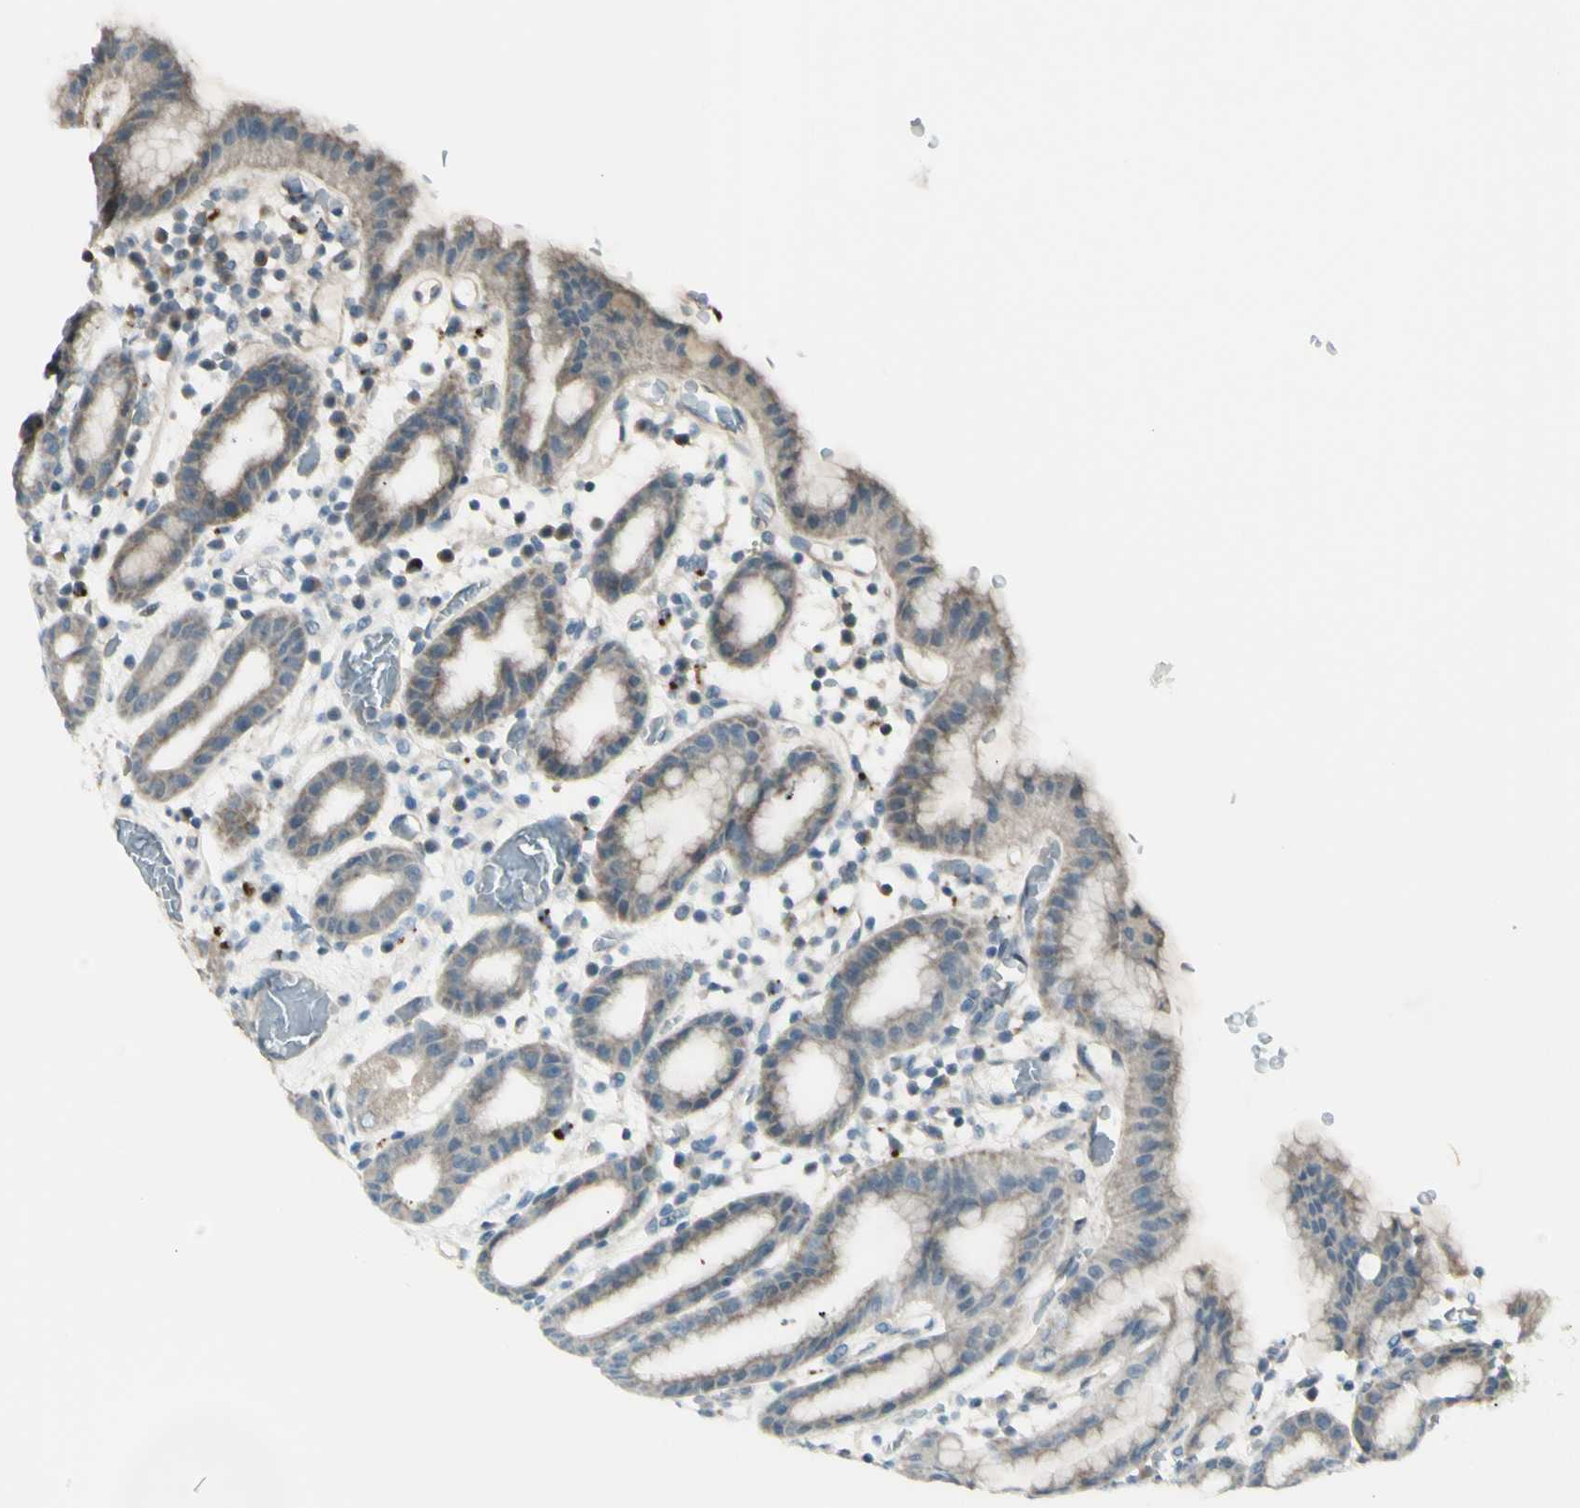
{"staining": {"intensity": "moderate", "quantity": ">75%", "location": "cytoplasmic/membranous"}, "tissue": "stomach", "cell_type": "Glandular cells", "image_type": "normal", "snomed": [{"axis": "morphology", "description": "Normal tissue, NOS"}, {"axis": "topography", "description": "Stomach, upper"}], "caption": "Brown immunohistochemical staining in normal stomach exhibits moderate cytoplasmic/membranous positivity in about >75% of glandular cells.", "gene": "OSTM1", "patient": {"sex": "male", "age": 68}}